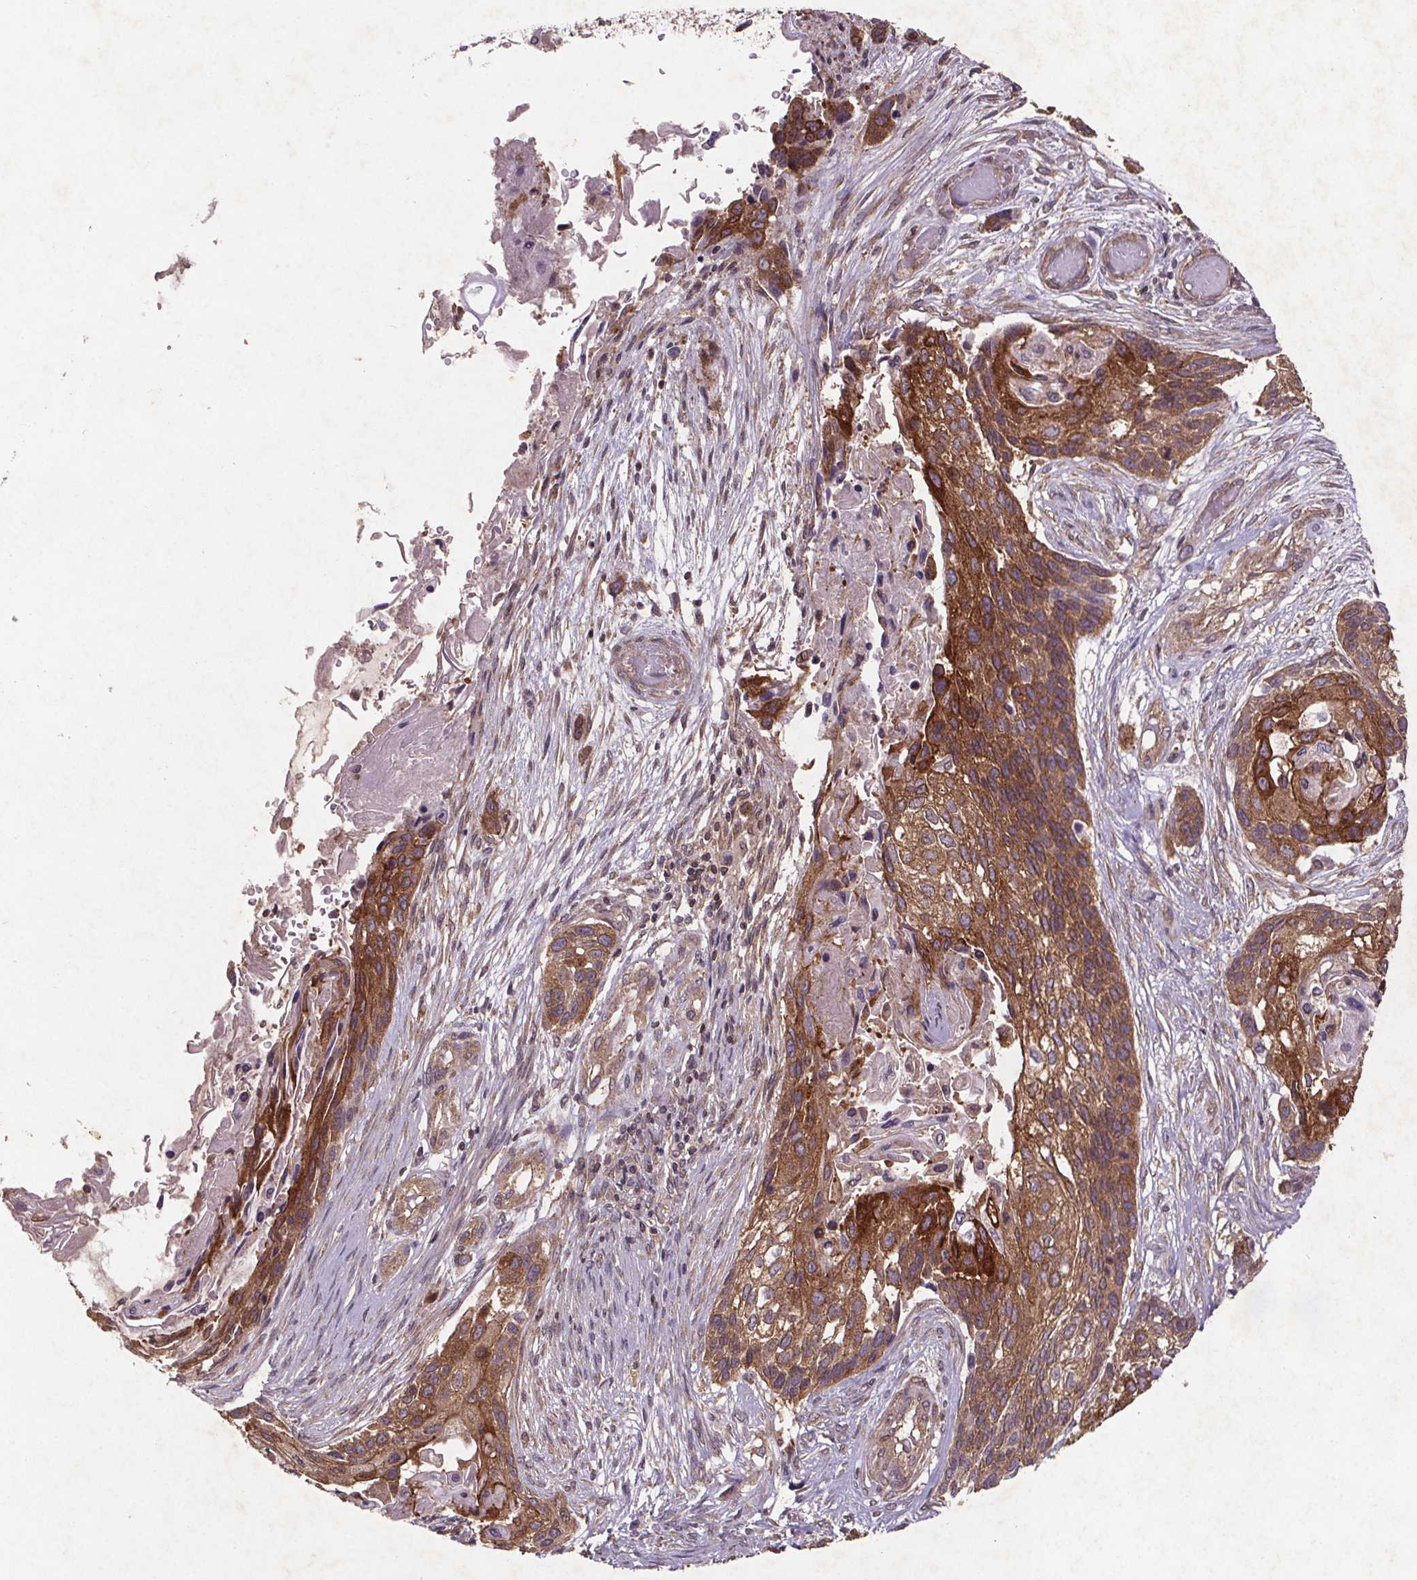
{"staining": {"intensity": "moderate", "quantity": ">75%", "location": "cytoplasmic/membranous"}, "tissue": "lung cancer", "cell_type": "Tumor cells", "image_type": "cancer", "snomed": [{"axis": "morphology", "description": "Squamous cell carcinoma, NOS"}, {"axis": "topography", "description": "Lung"}], "caption": "Squamous cell carcinoma (lung) tissue demonstrates moderate cytoplasmic/membranous expression in approximately >75% of tumor cells, visualized by immunohistochemistry. Nuclei are stained in blue.", "gene": "STRN3", "patient": {"sex": "male", "age": 69}}